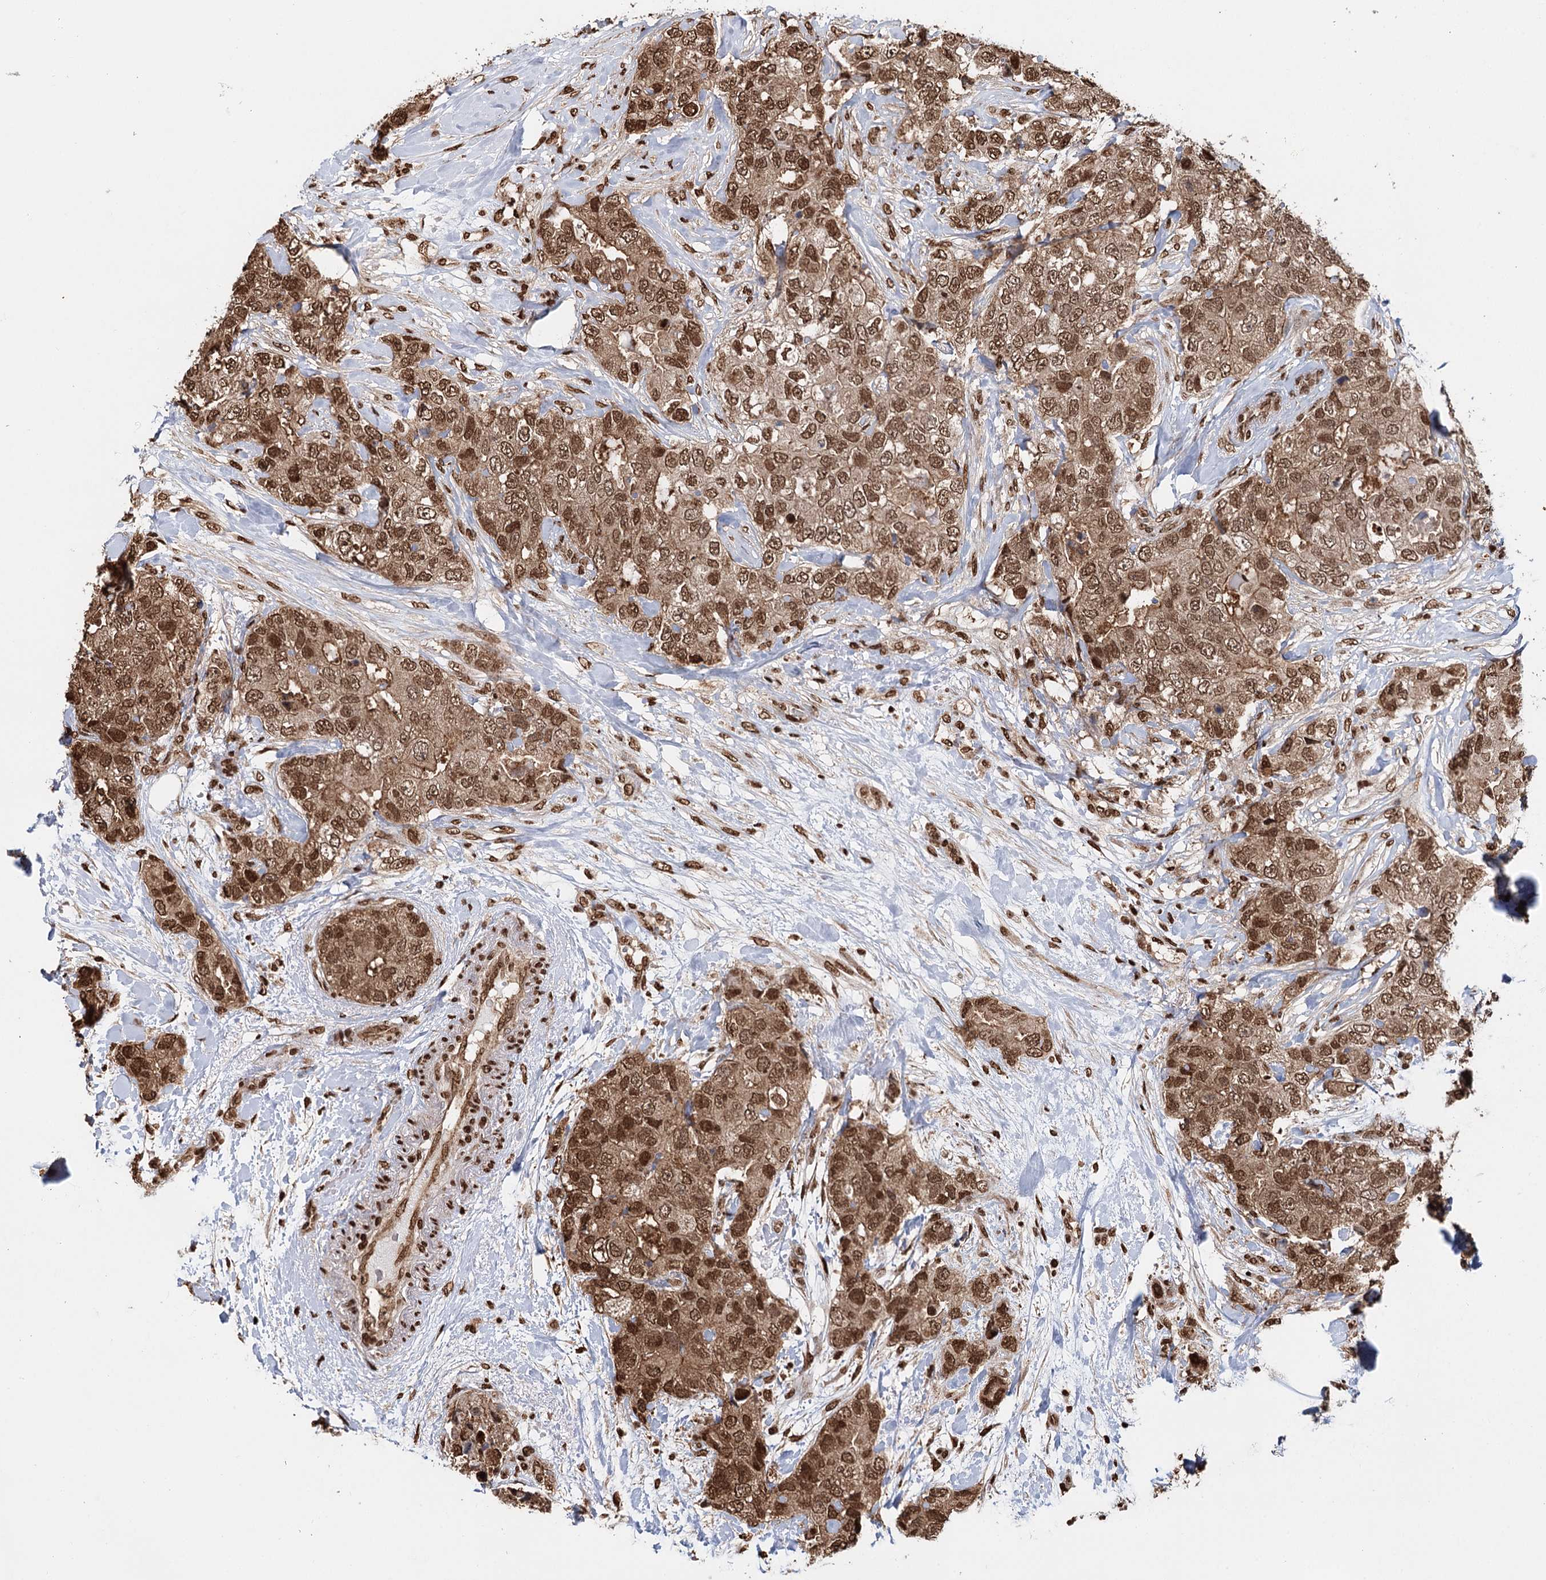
{"staining": {"intensity": "moderate", "quantity": ">75%", "location": "cytoplasmic/membranous,nuclear"}, "tissue": "breast cancer", "cell_type": "Tumor cells", "image_type": "cancer", "snomed": [{"axis": "morphology", "description": "Duct carcinoma"}, {"axis": "topography", "description": "Breast"}], "caption": "Immunohistochemical staining of human invasive ductal carcinoma (breast) demonstrates medium levels of moderate cytoplasmic/membranous and nuclear expression in approximately >75% of tumor cells. (DAB (3,3'-diaminobenzidine) IHC with brightfield microscopy, high magnification).", "gene": "RPS27A", "patient": {"sex": "female", "age": 62}}